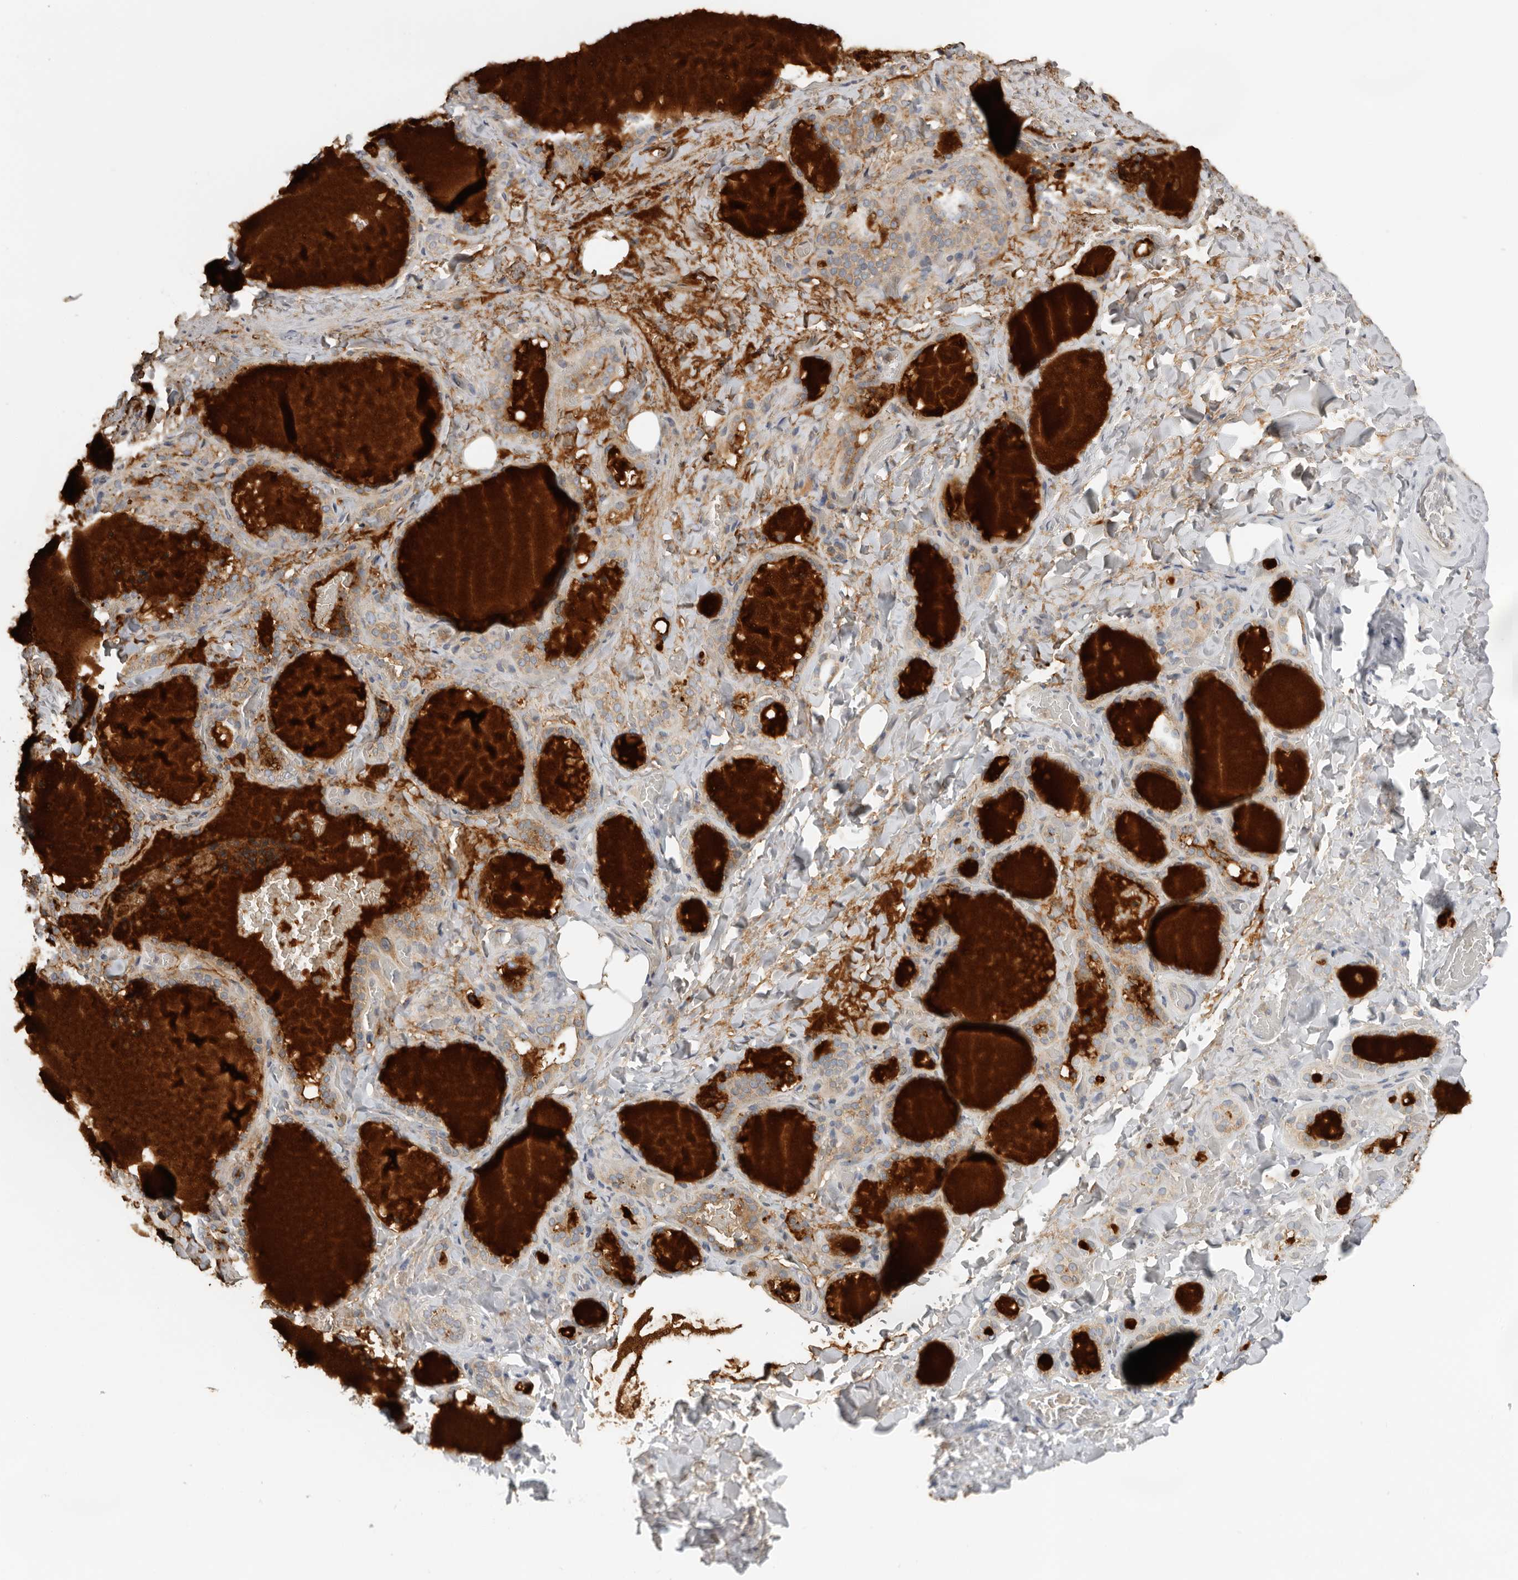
{"staining": {"intensity": "moderate", "quantity": ">75%", "location": "cytoplasmic/membranous"}, "tissue": "thyroid gland", "cell_type": "Glandular cells", "image_type": "normal", "snomed": [{"axis": "morphology", "description": "Normal tissue, NOS"}, {"axis": "topography", "description": "Thyroid gland"}], "caption": "The histopathology image reveals immunohistochemical staining of unremarkable thyroid gland. There is moderate cytoplasmic/membranous expression is appreciated in about >75% of glandular cells.", "gene": "PPP1R42", "patient": {"sex": "female", "age": 22}}